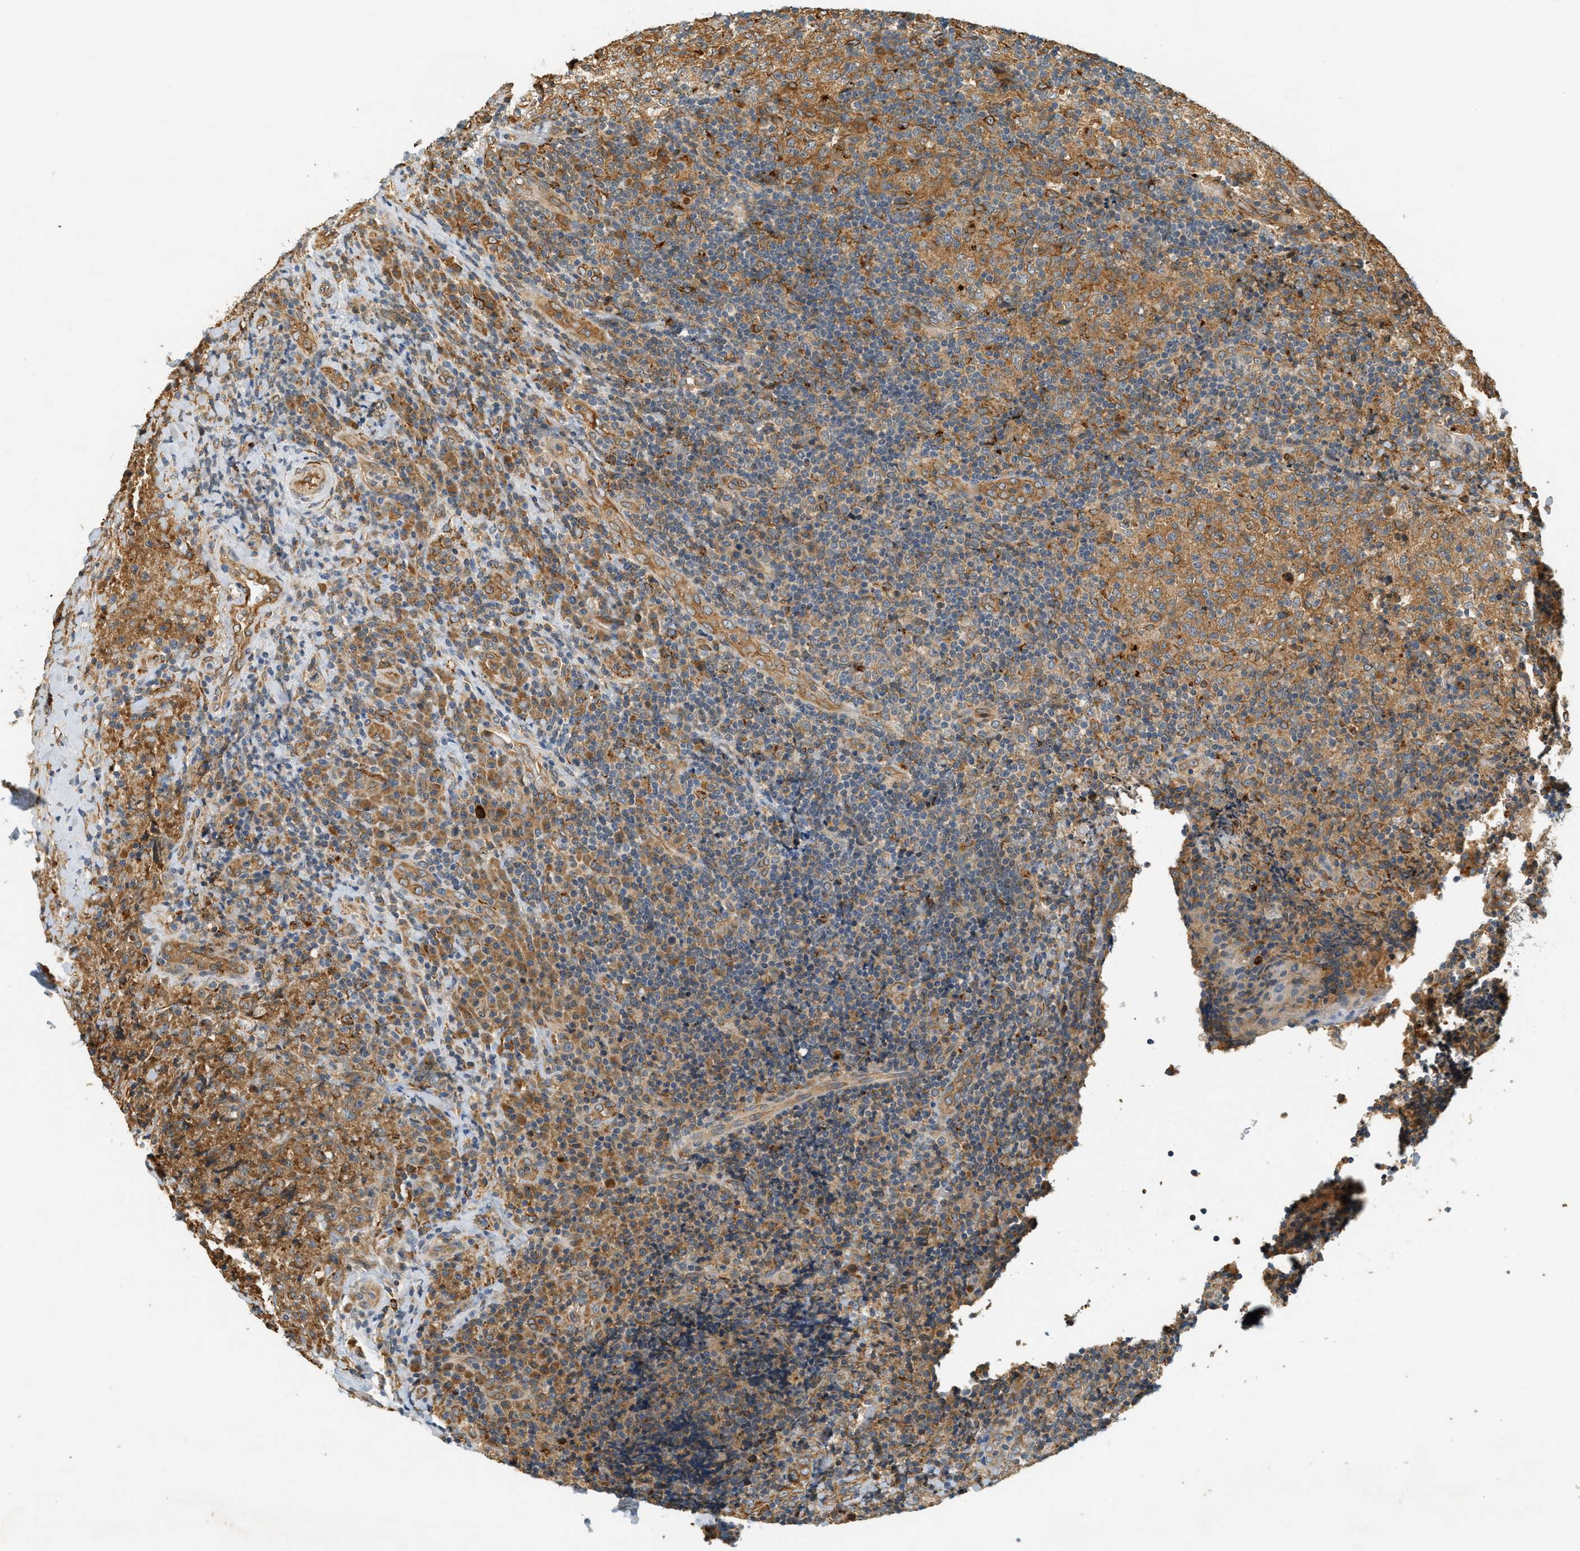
{"staining": {"intensity": "moderate", "quantity": "25%-75%", "location": "cytoplasmic/membranous"}, "tissue": "lymphoma", "cell_type": "Tumor cells", "image_type": "cancer", "snomed": [{"axis": "morphology", "description": "Malignant lymphoma, non-Hodgkin's type, High grade"}, {"axis": "topography", "description": "Tonsil"}], "caption": "Human malignant lymphoma, non-Hodgkin's type (high-grade) stained with a protein marker displays moderate staining in tumor cells.", "gene": "PDK1", "patient": {"sex": "female", "age": 36}}